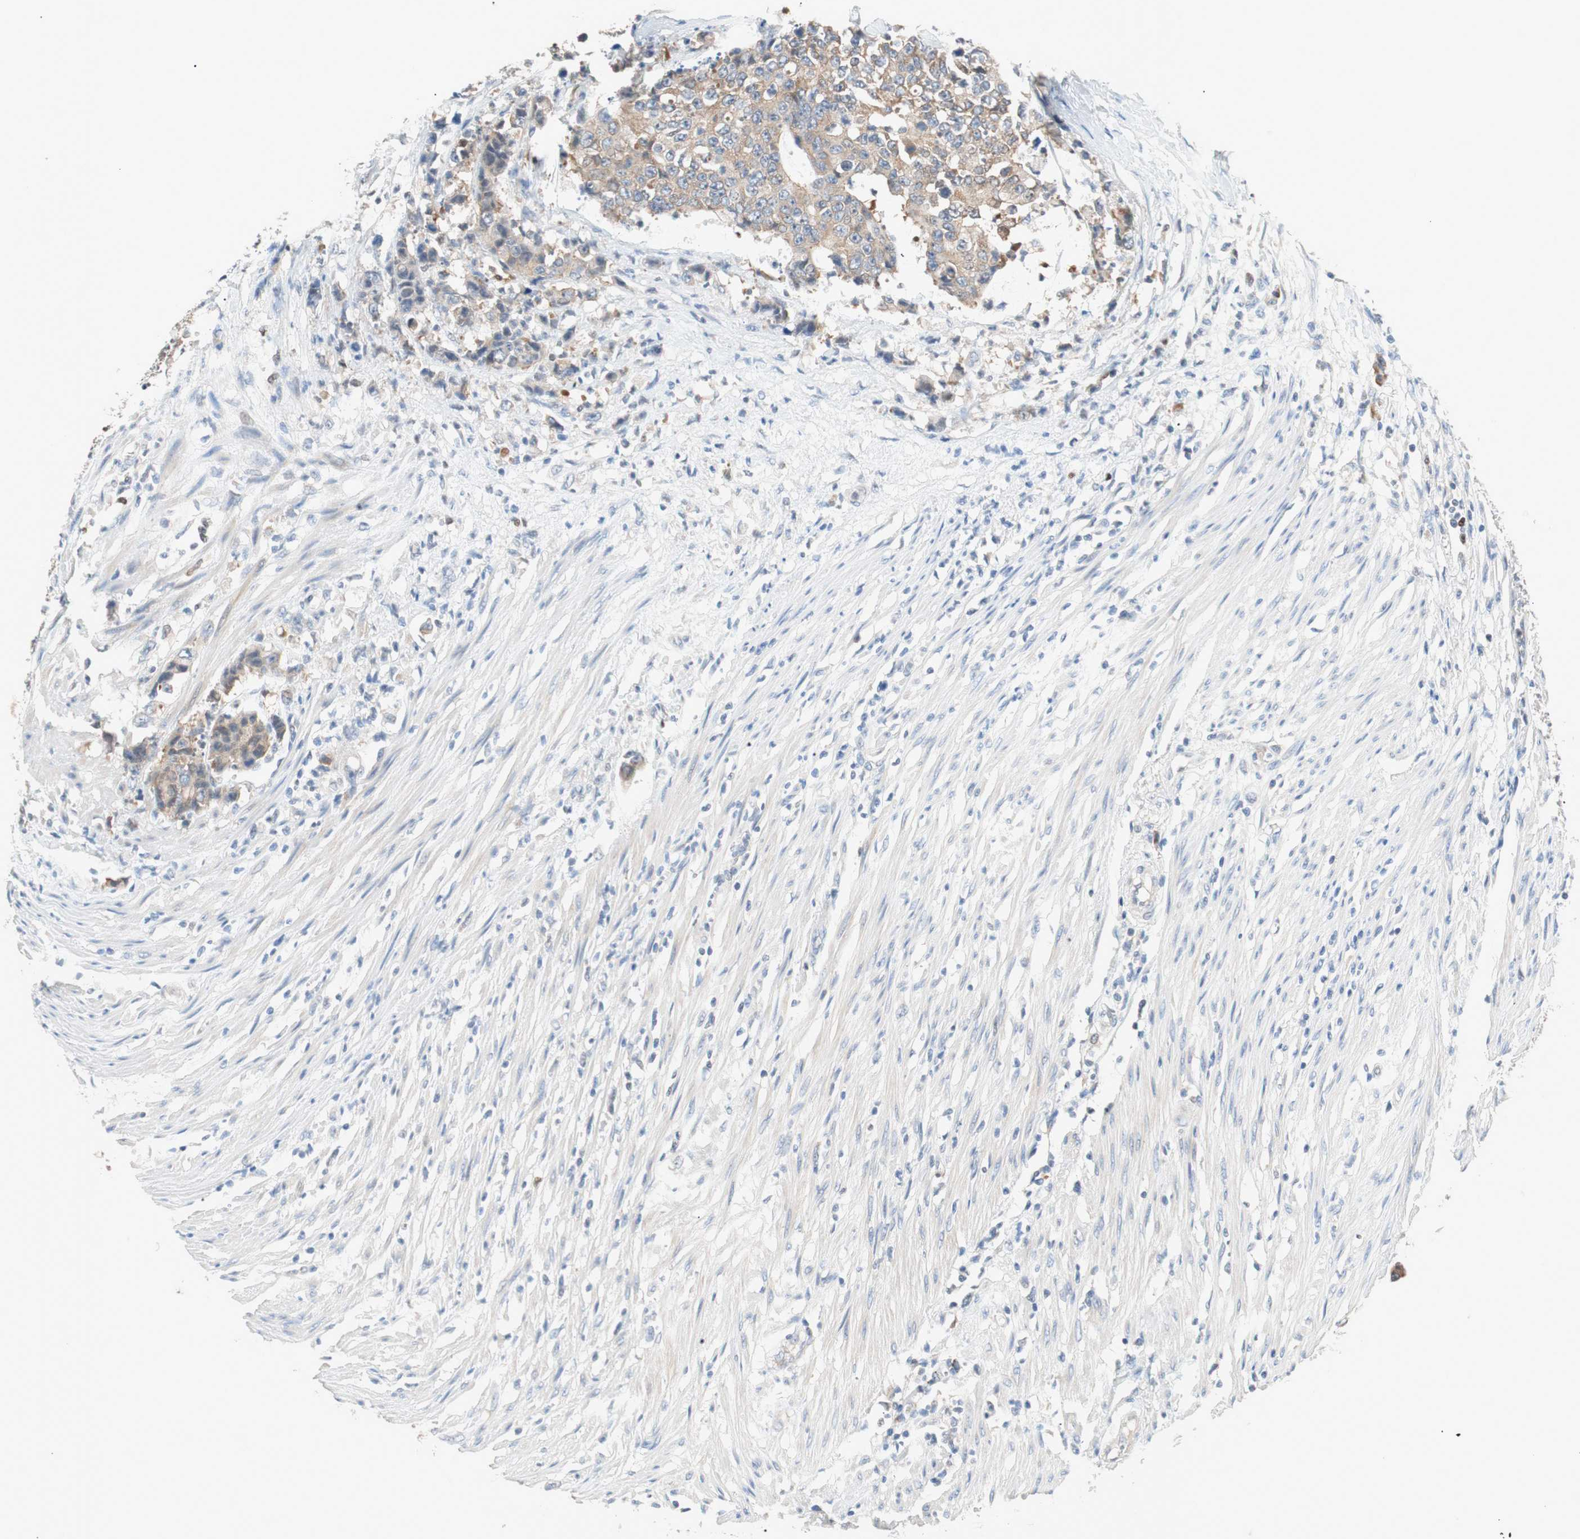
{"staining": {"intensity": "moderate", "quantity": ">75%", "location": "cytoplasmic/membranous"}, "tissue": "colorectal cancer", "cell_type": "Tumor cells", "image_type": "cancer", "snomed": [{"axis": "morphology", "description": "Adenocarcinoma, NOS"}, {"axis": "topography", "description": "Colon"}], "caption": "The photomicrograph reveals immunohistochemical staining of adenocarcinoma (colorectal). There is moderate cytoplasmic/membranous positivity is appreciated in approximately >75% of tumor cells.", "gene": "PCK1", "patient": {"sex": "female", "age": 86}}